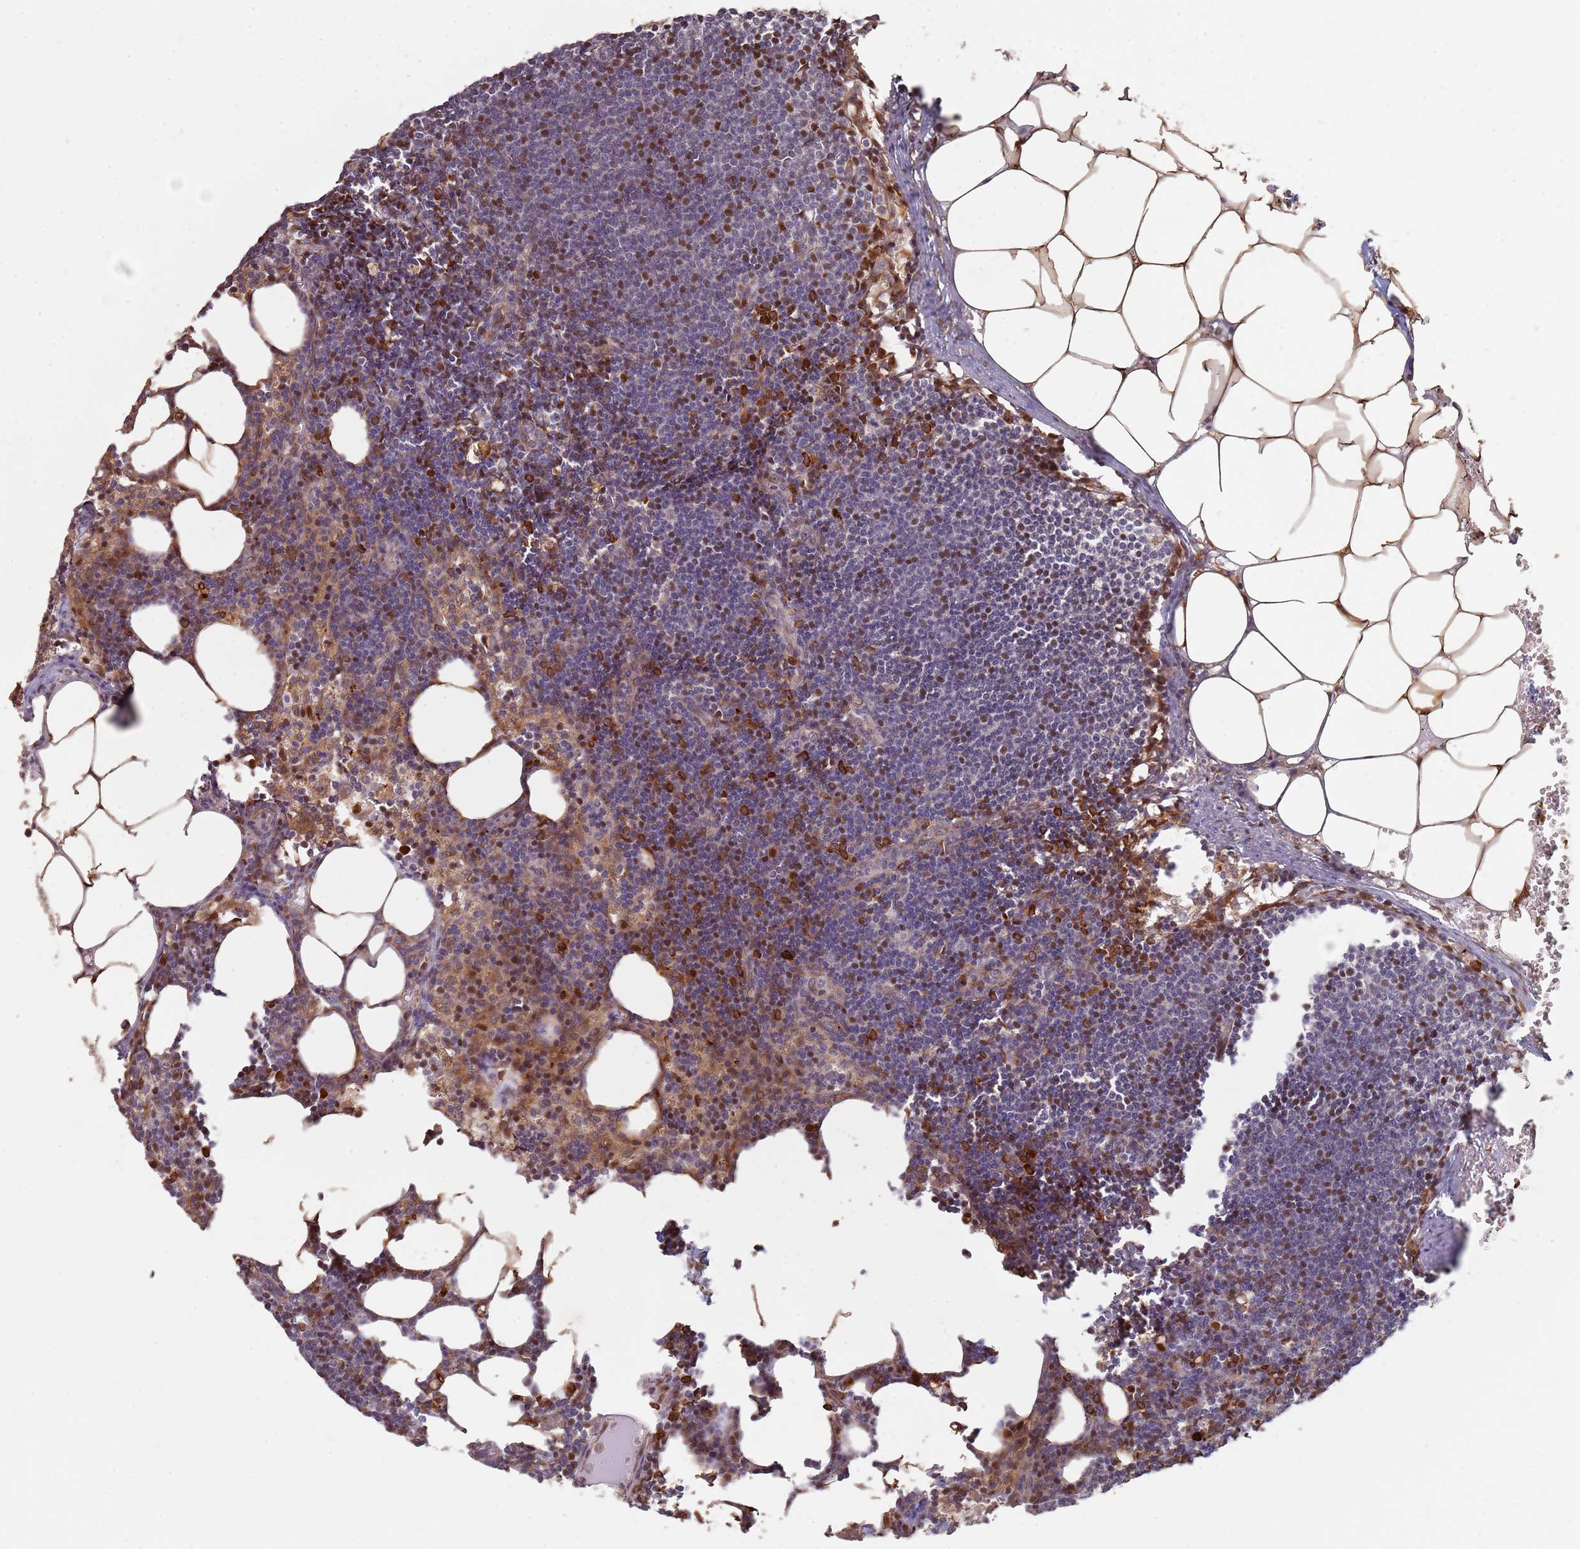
{"staining": {"intensity": "moderate", "quantity": "<25%", "location": "cytoplasmic/membranous"}, "tissue": "lymph node", "cell_type": "Germinal center cells", "image_type": "normal", "snomed": [{"axis": "morphology", "description": "Normal tissue, NOS"}, {"axis": "topography", "description": "Lymph node"}], "caption": "Protein expression analysis of unremarkable human lymph node reveals moderate cytoplasmic/membranous positivity in approximately <25% of germinal center cells.", "gene": "MPEG1", "patient": {"sex": "female", "age": 30}}